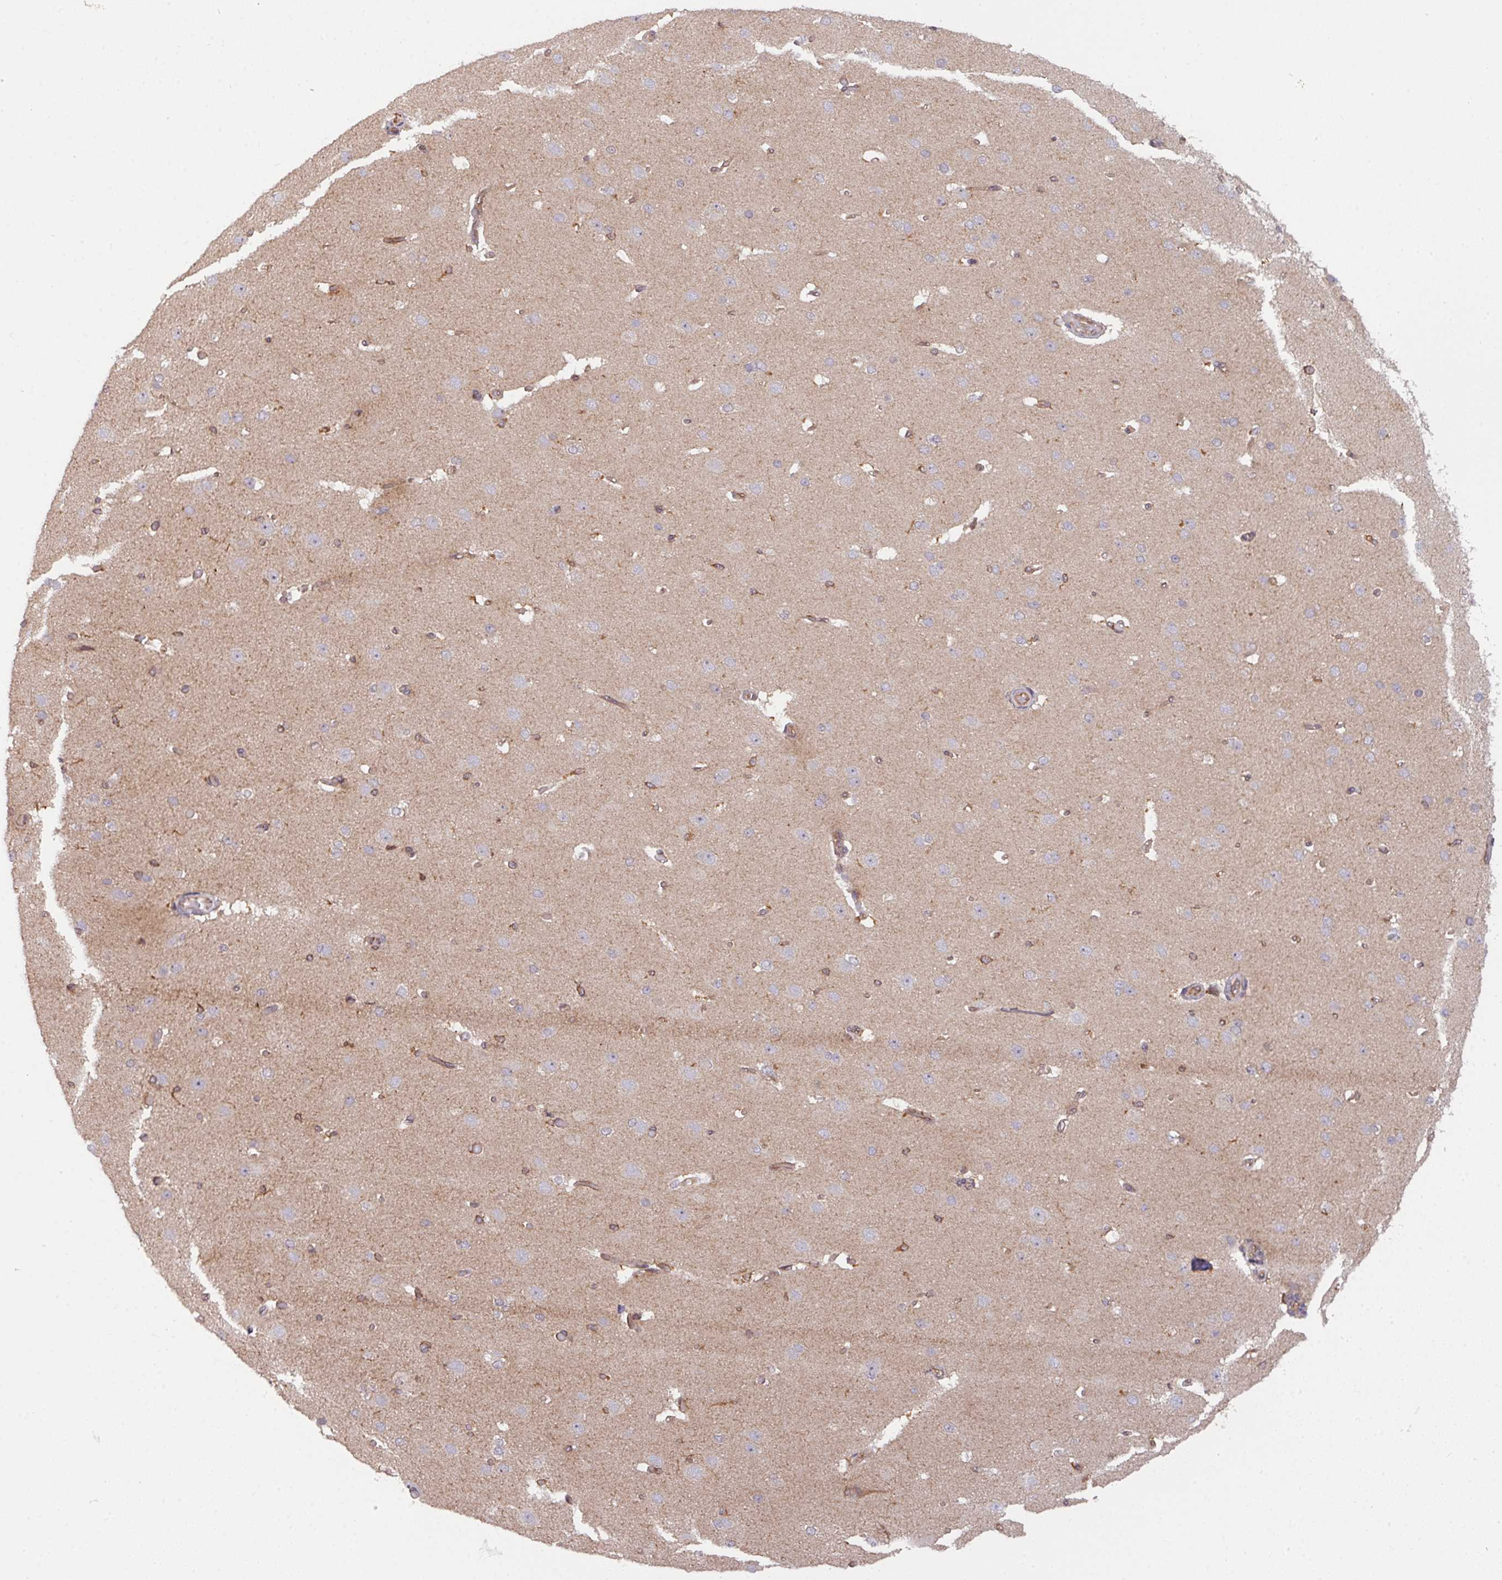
{"staining": {"intensity": "weak", "quantity": ">75%", "location": "cytoplasmic/membranous"}, "tissue": "cerebral cortex", "cell_type": "Endothelial cells", "image_type": "normal", "snomed": [{"axis": "morphology", "description": "Normal tissue, NOS"}, {"axis": "morphology", "description": "Inflammation, NOS"}, {"axis": "topography", "description": "Cerebral cortex"}], "caption": "DAB immunohistochemical staining of normal human cerebral cortex reveals weak cytoplasmic/membranous protein staining in approximately >75% of endothelial cells. (Brightfield microscopy of DAB IHC at high magnification).", "gene": "CYFIP2", "patient": {"sex": "male", "age": 6}}